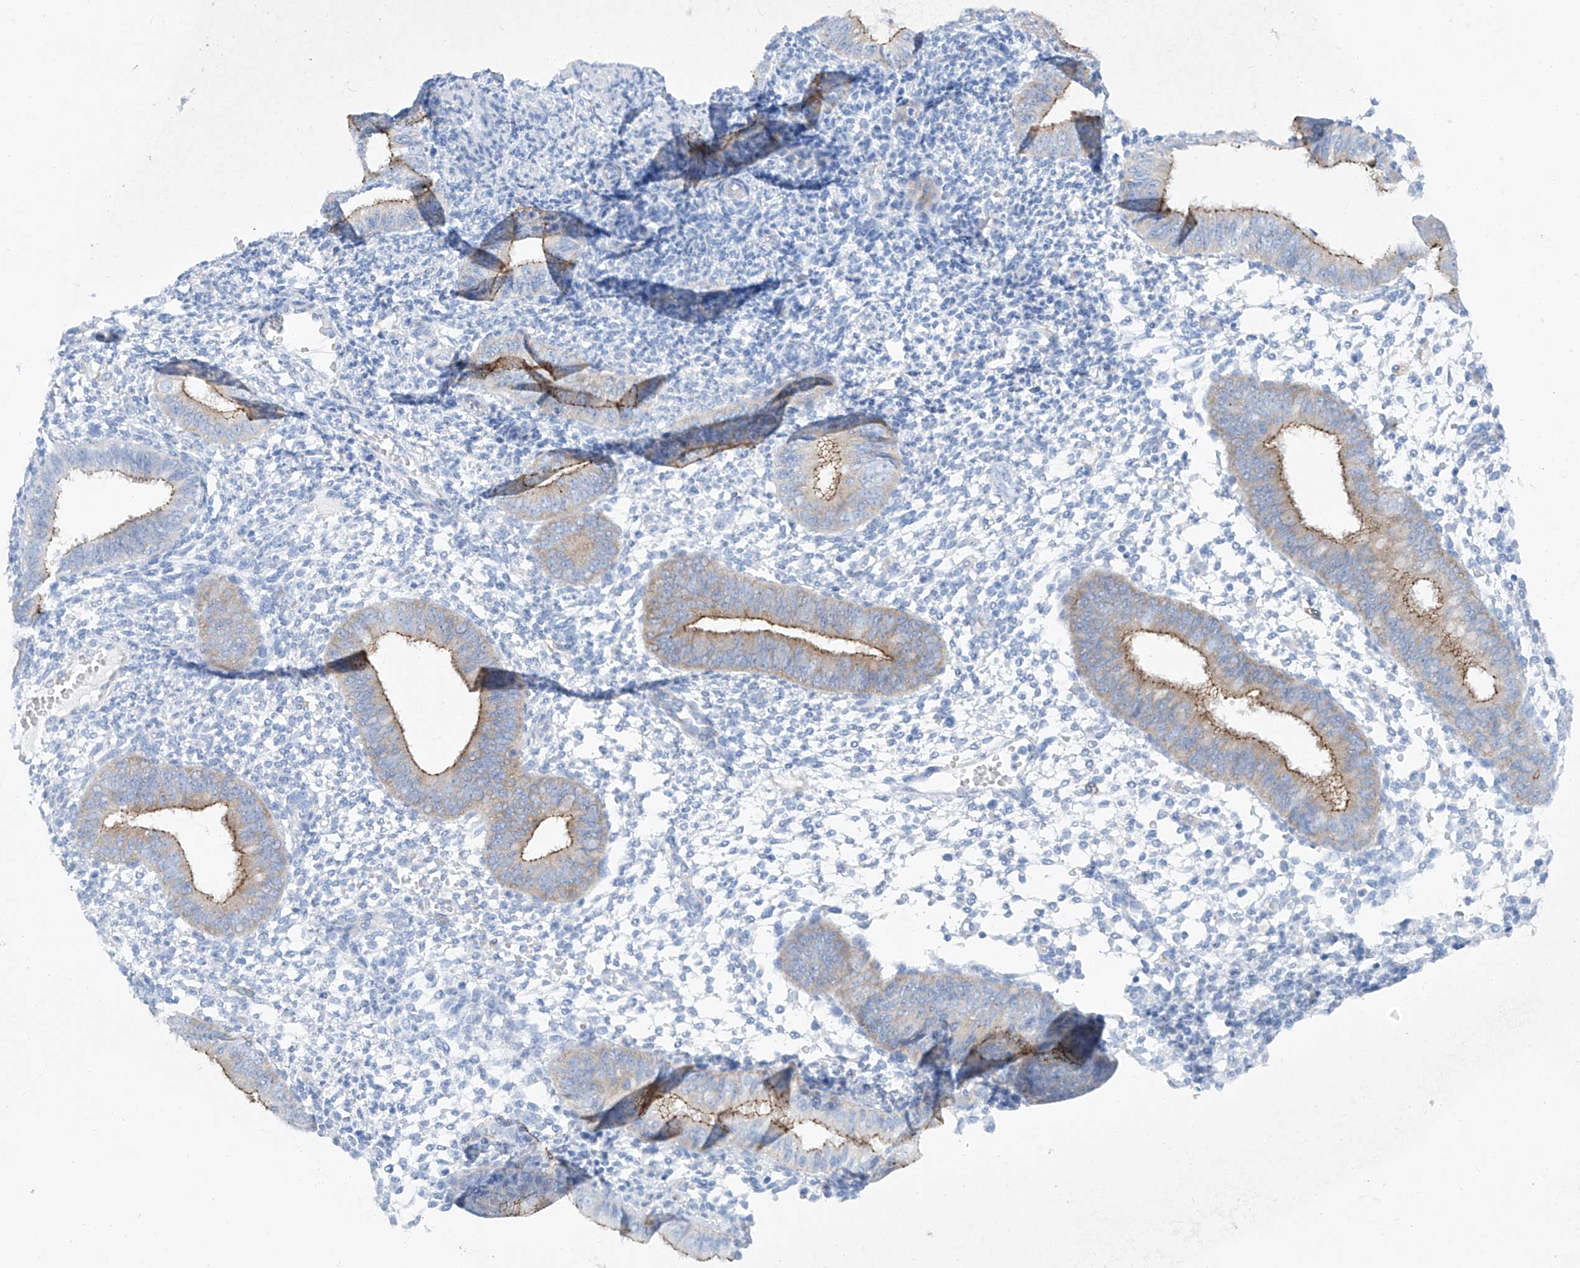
{"staining": {"intensity": "negative", "quantity": "none", "location": "none"}, "tissue": "endometrium", "cell_type": "Cells in endometrial stroma", "image_type": "normal", "snomed": [{"axis": "morphology", "description": "Normal tissue, NOS"}, {"axis": "topography", "description": "Uterus"}, {"axis": "topography", "description": "Endometrium"}], "caption": "This is an immunohistochemistry (IHC) micrograph of benign human endometrium. There is no positivity in cells in endometrial stroma.", "gene": "MAGI1", "patient": {"sex": "female", "age": 48}}